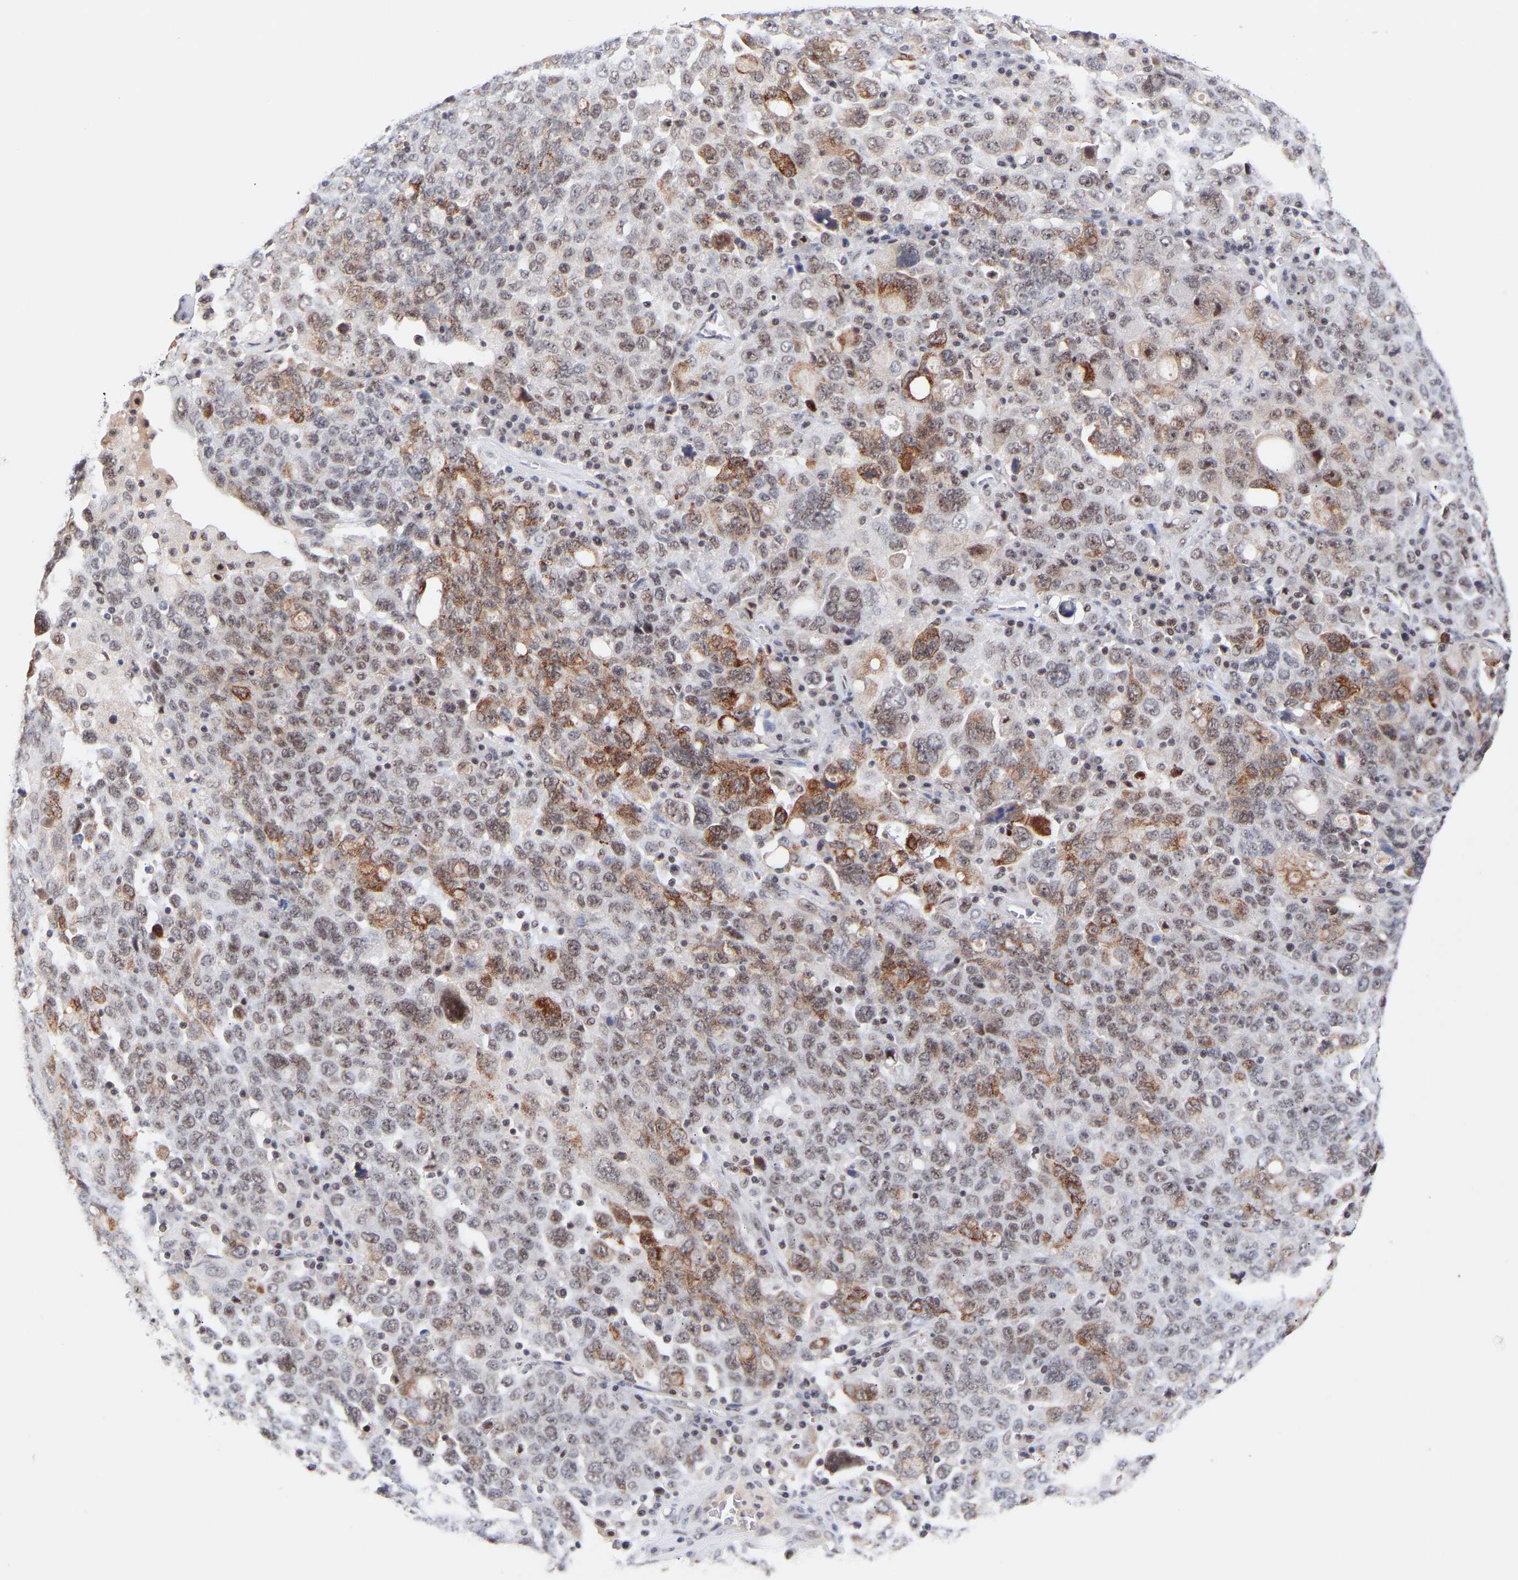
{"staining": {"intensity": "moderate", "quantity": "<25%", "location": "cytoplasmic/membranous"}, "tissue": "ovarian cancer", "cell_type": "Tumor cells", "image_type": "cancer", "snomed": [{"axis": "morphology", "description": "Carcinoma, endometroid"}, {"axis": "topography", "description": "Ovary"}], "caption": "Immunohistochemical staining of human ovarian endometroid carcinoma displays low levels of moderate cytoplasmic/membranous protein expression in approximately <25% of tumor cells.", "gene": "RBM15", "patient": {"sex": "female", "age": 62}}